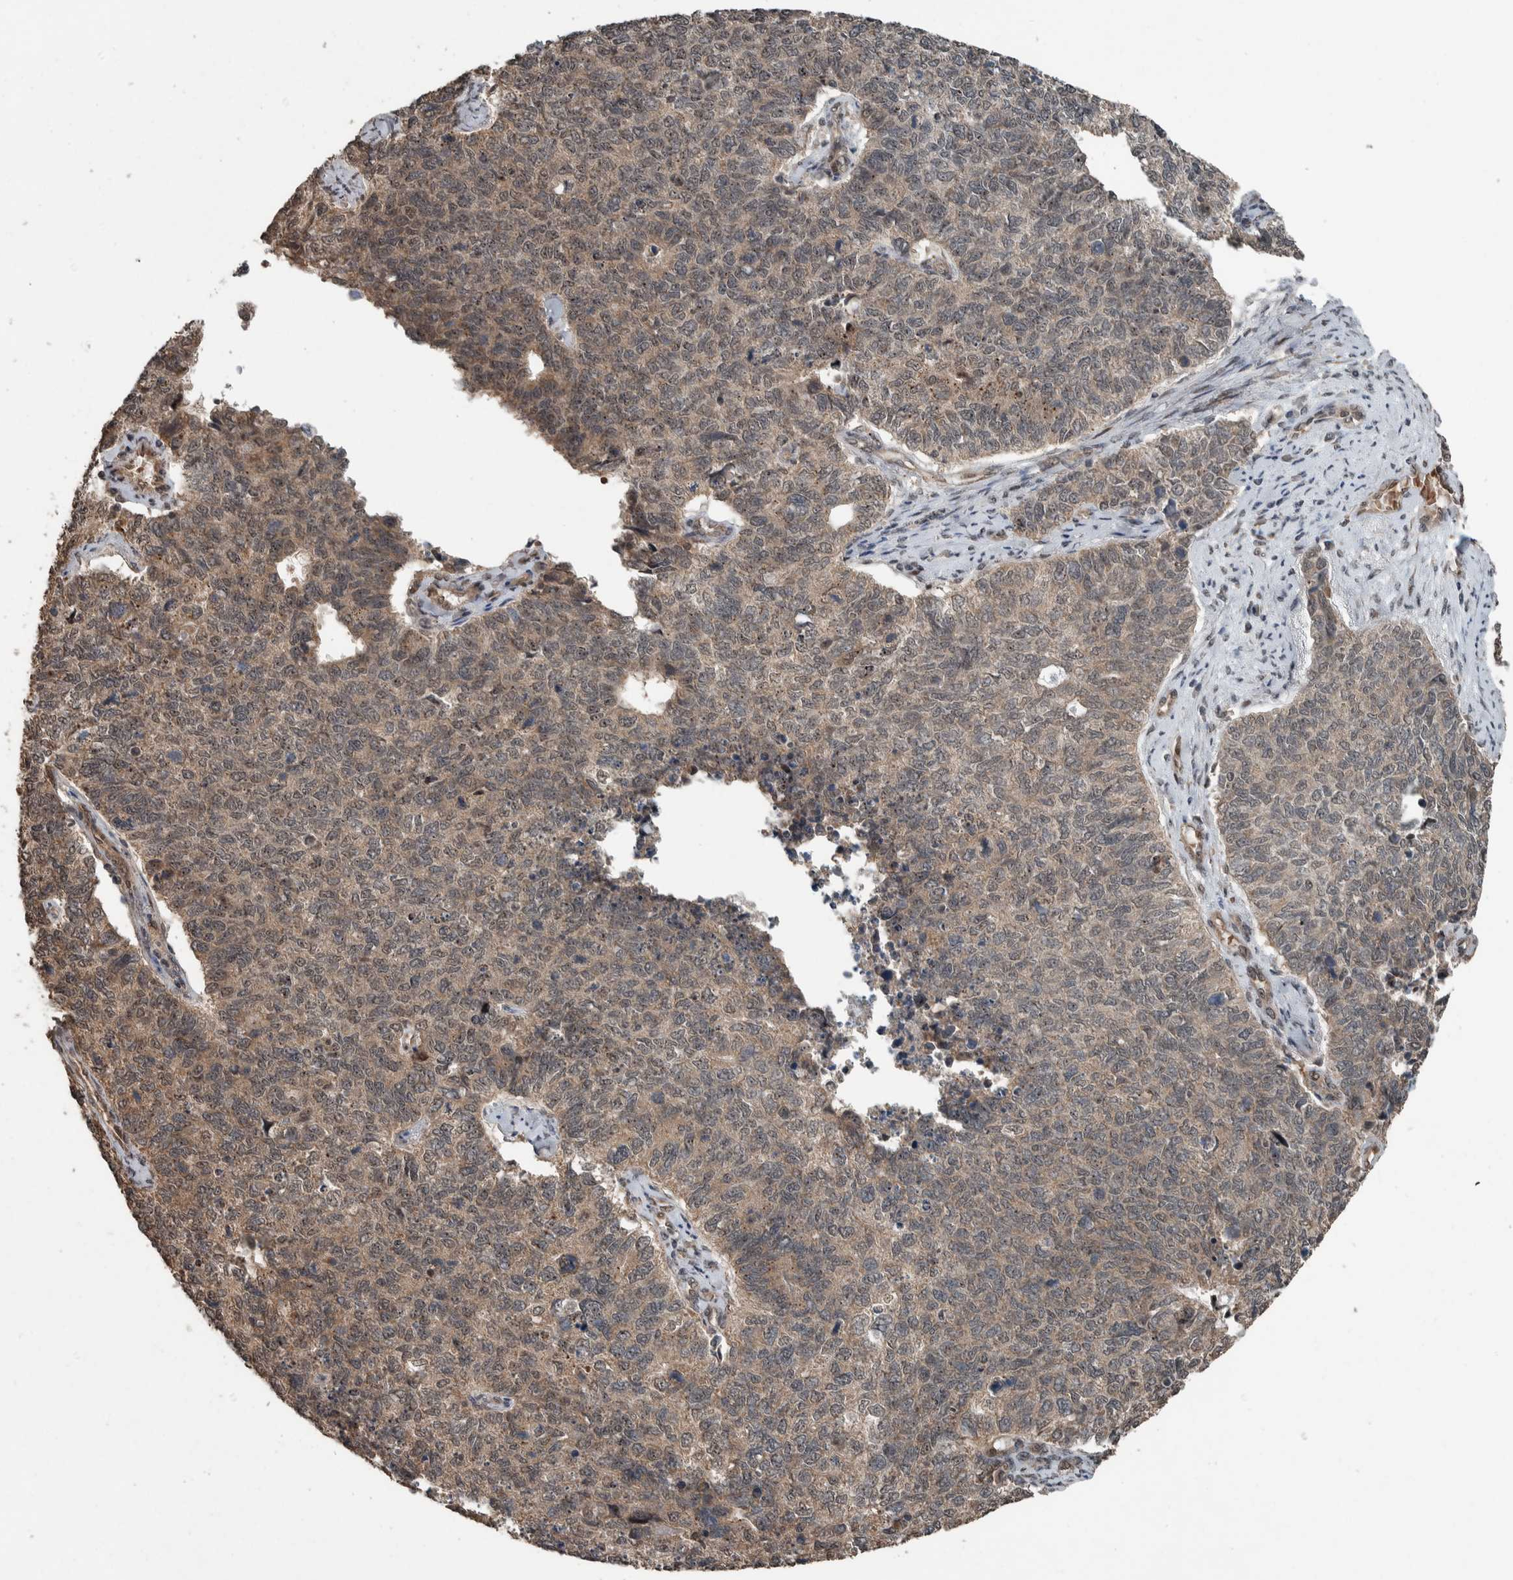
{"staining": {"intensity": "weak", "quantity": ">75%", "location": "cytoplasmic/membranous"}, "tissue": "cervical cancer", "cell_type": "Tumor cells", "image_type": "cancer", "snomed": [{"axis": "morphology", "description": "Squamous cell carcinoma, NOS"}, {"axis": "topography", "description": "Cervix"}], "caption": "High-magnification brightfield microscopy of cervical squamous cell carcinoma stained with DAB (3,3'-diaminobenzidine) (brown) and counterstained with hematoxylin (blue). tumor cells exhibit weak cytoplasmic/membranous expression is seen in about>75% of cells.", "gene": "MYO1E", "patient": {"sex": "female", "age": 63}}